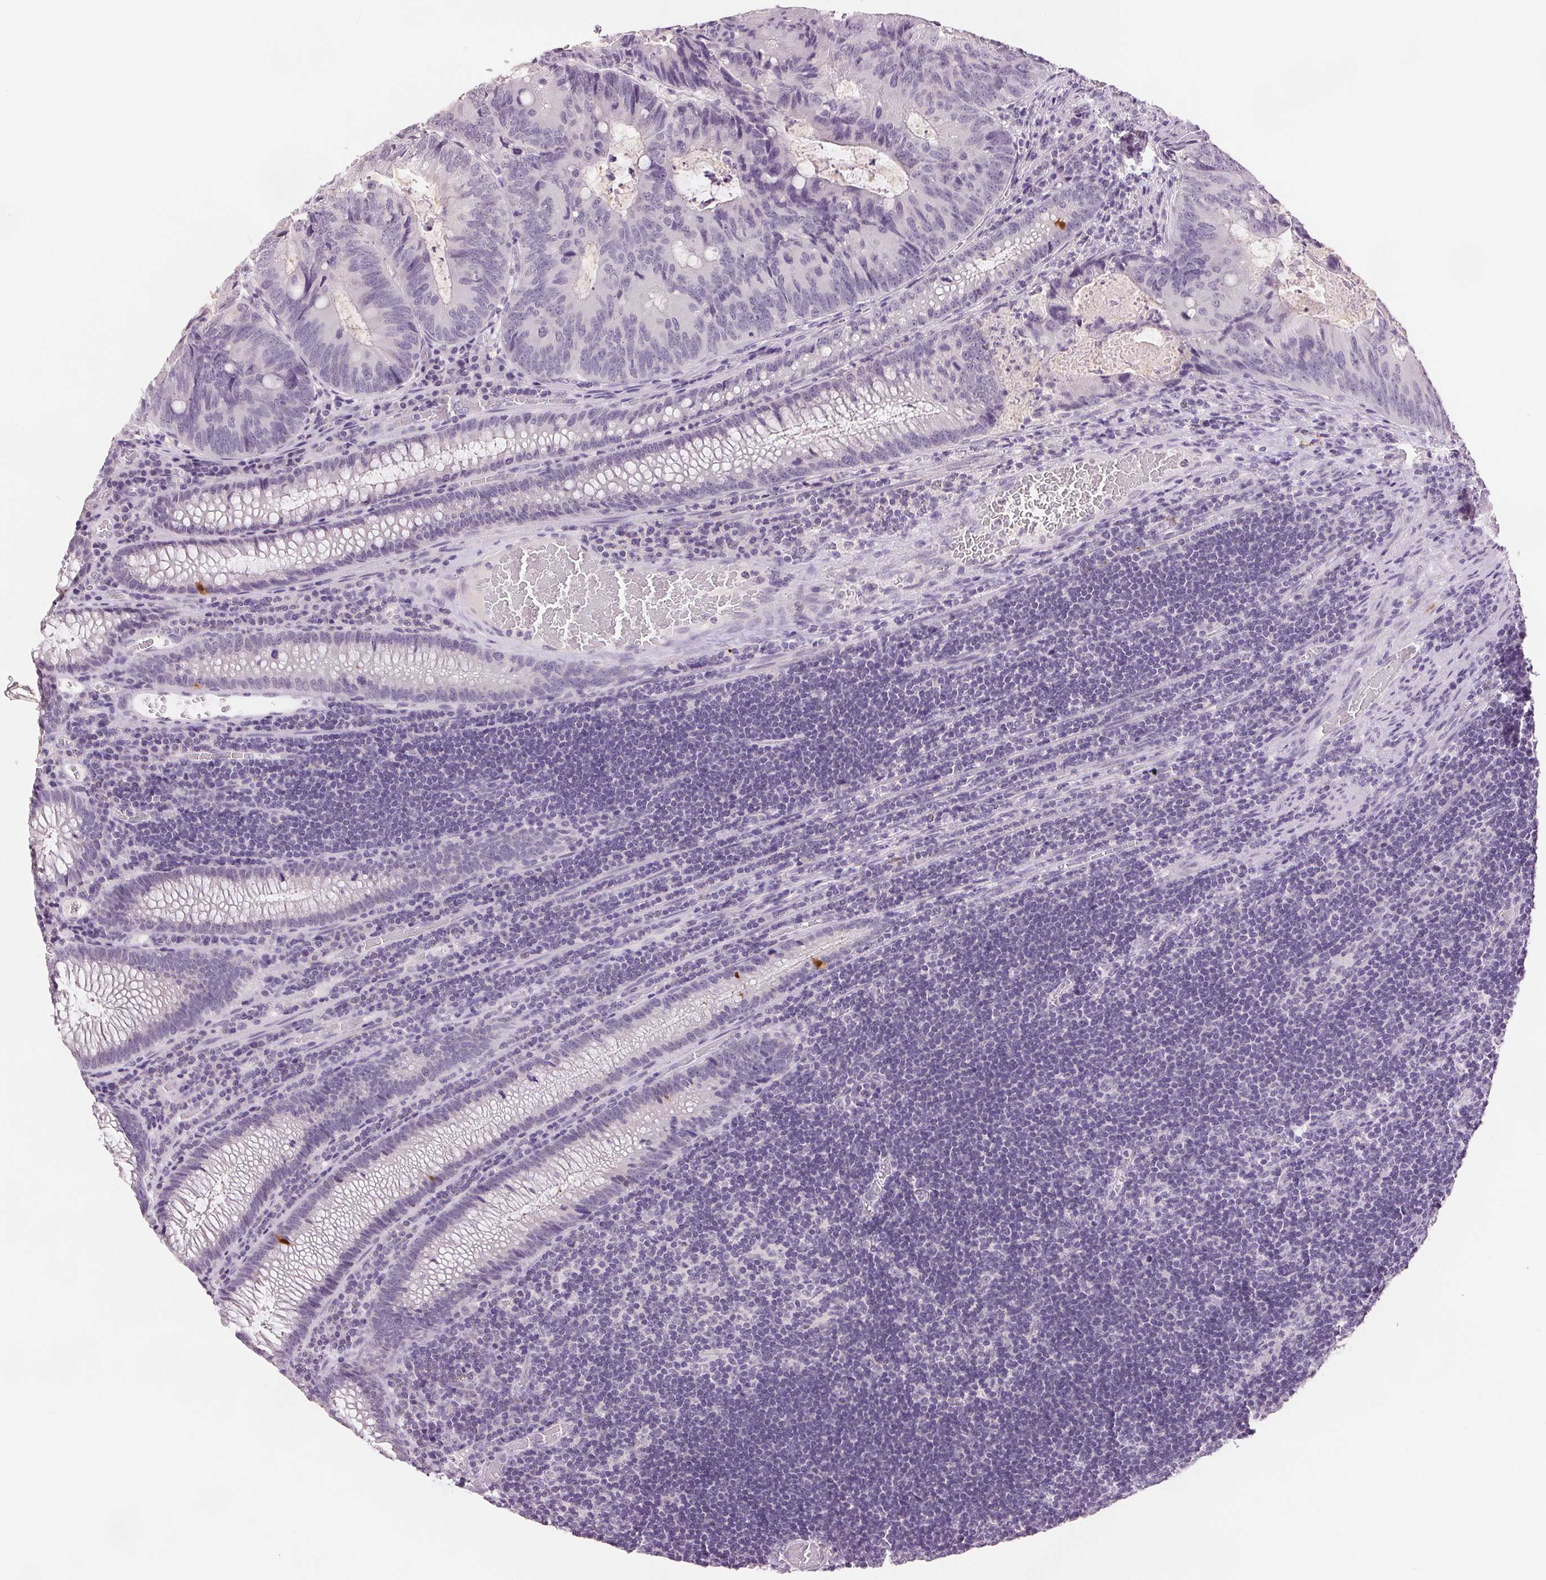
{"staining": {"intensity": "negative", "quantity": "none", "location": "none"}, "tissue": "colorectal cancer", "cell_type": "Tumor cells", "image_type": "cancer", "snomed": [{"axis": "morphology", "description": "Adenocarcinoma, NOS"}, {"axis": "topography", "description": "Colon"}], "caption": "Immunohistochemistry (IHC) photomicrograph of neoplastic tissue: colorectal adenocarcinoma stained with DAB exhibits no significant protein expression in tumor cells. (DAB immunohistochemistry, high magnification).", "gene": "SCGN", "patient": {"sex": "male", "age": 67}}